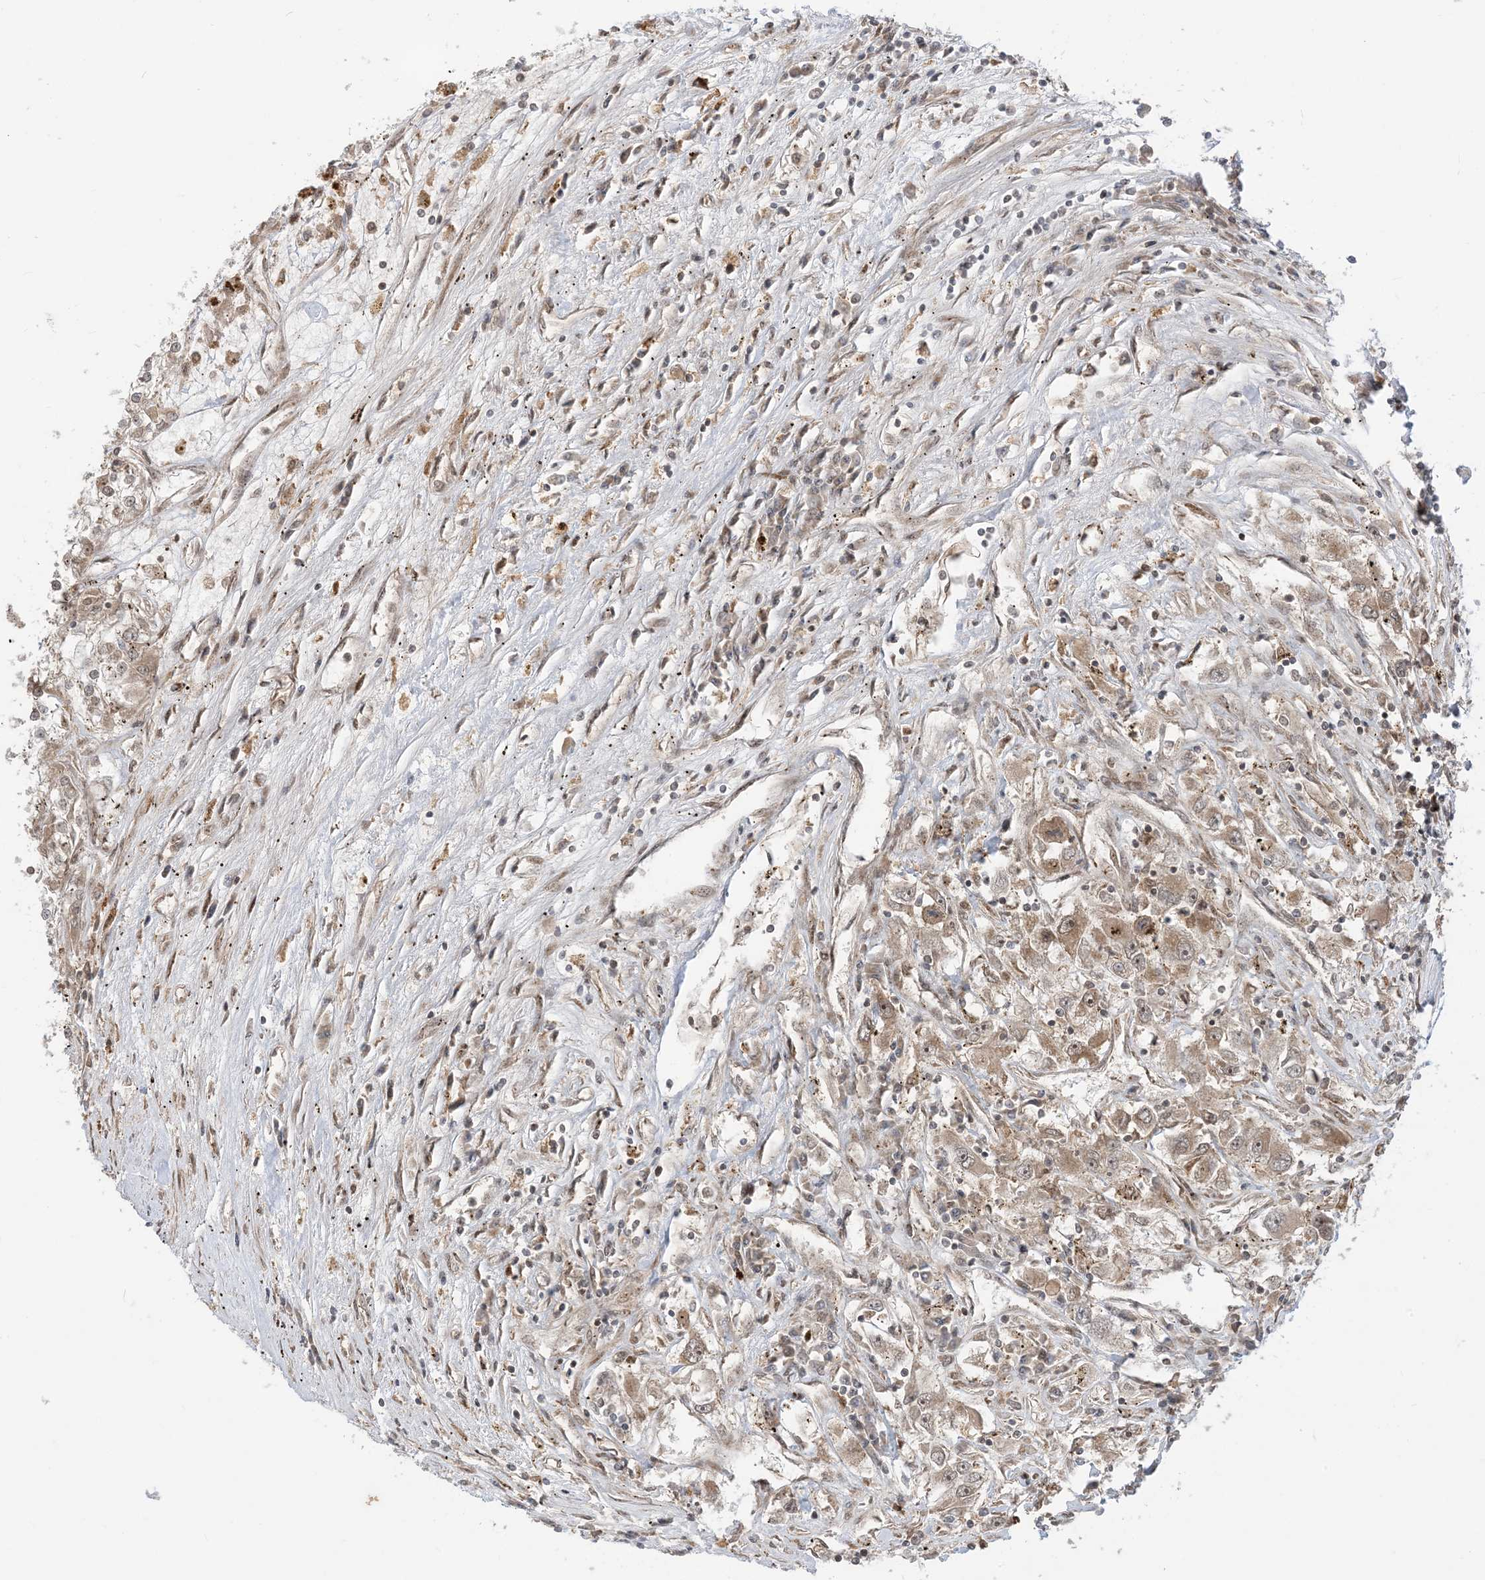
{"staining": {"intensity": "moderate", "quantity": "25%-75%", "location": "cytoplasmic/membranous"}, "tissue": "renal cancer", "cell_type": "Tumor cells", "image_type": "cancer", "snomed": [{"axis": "morphology", "description": "Adenocarcinoma, NOS"}, {"axis": "topography", "description": "Kidney"}], "caption": "Human renal cancer (adenocarcinoma) stained with a brown dye shows moderate cytoplasmic/membranous positive expression in approximately 25%-75% of tumor cells.", "gene": "CASP4", "patient": {"sex": "female", "age": 52}}